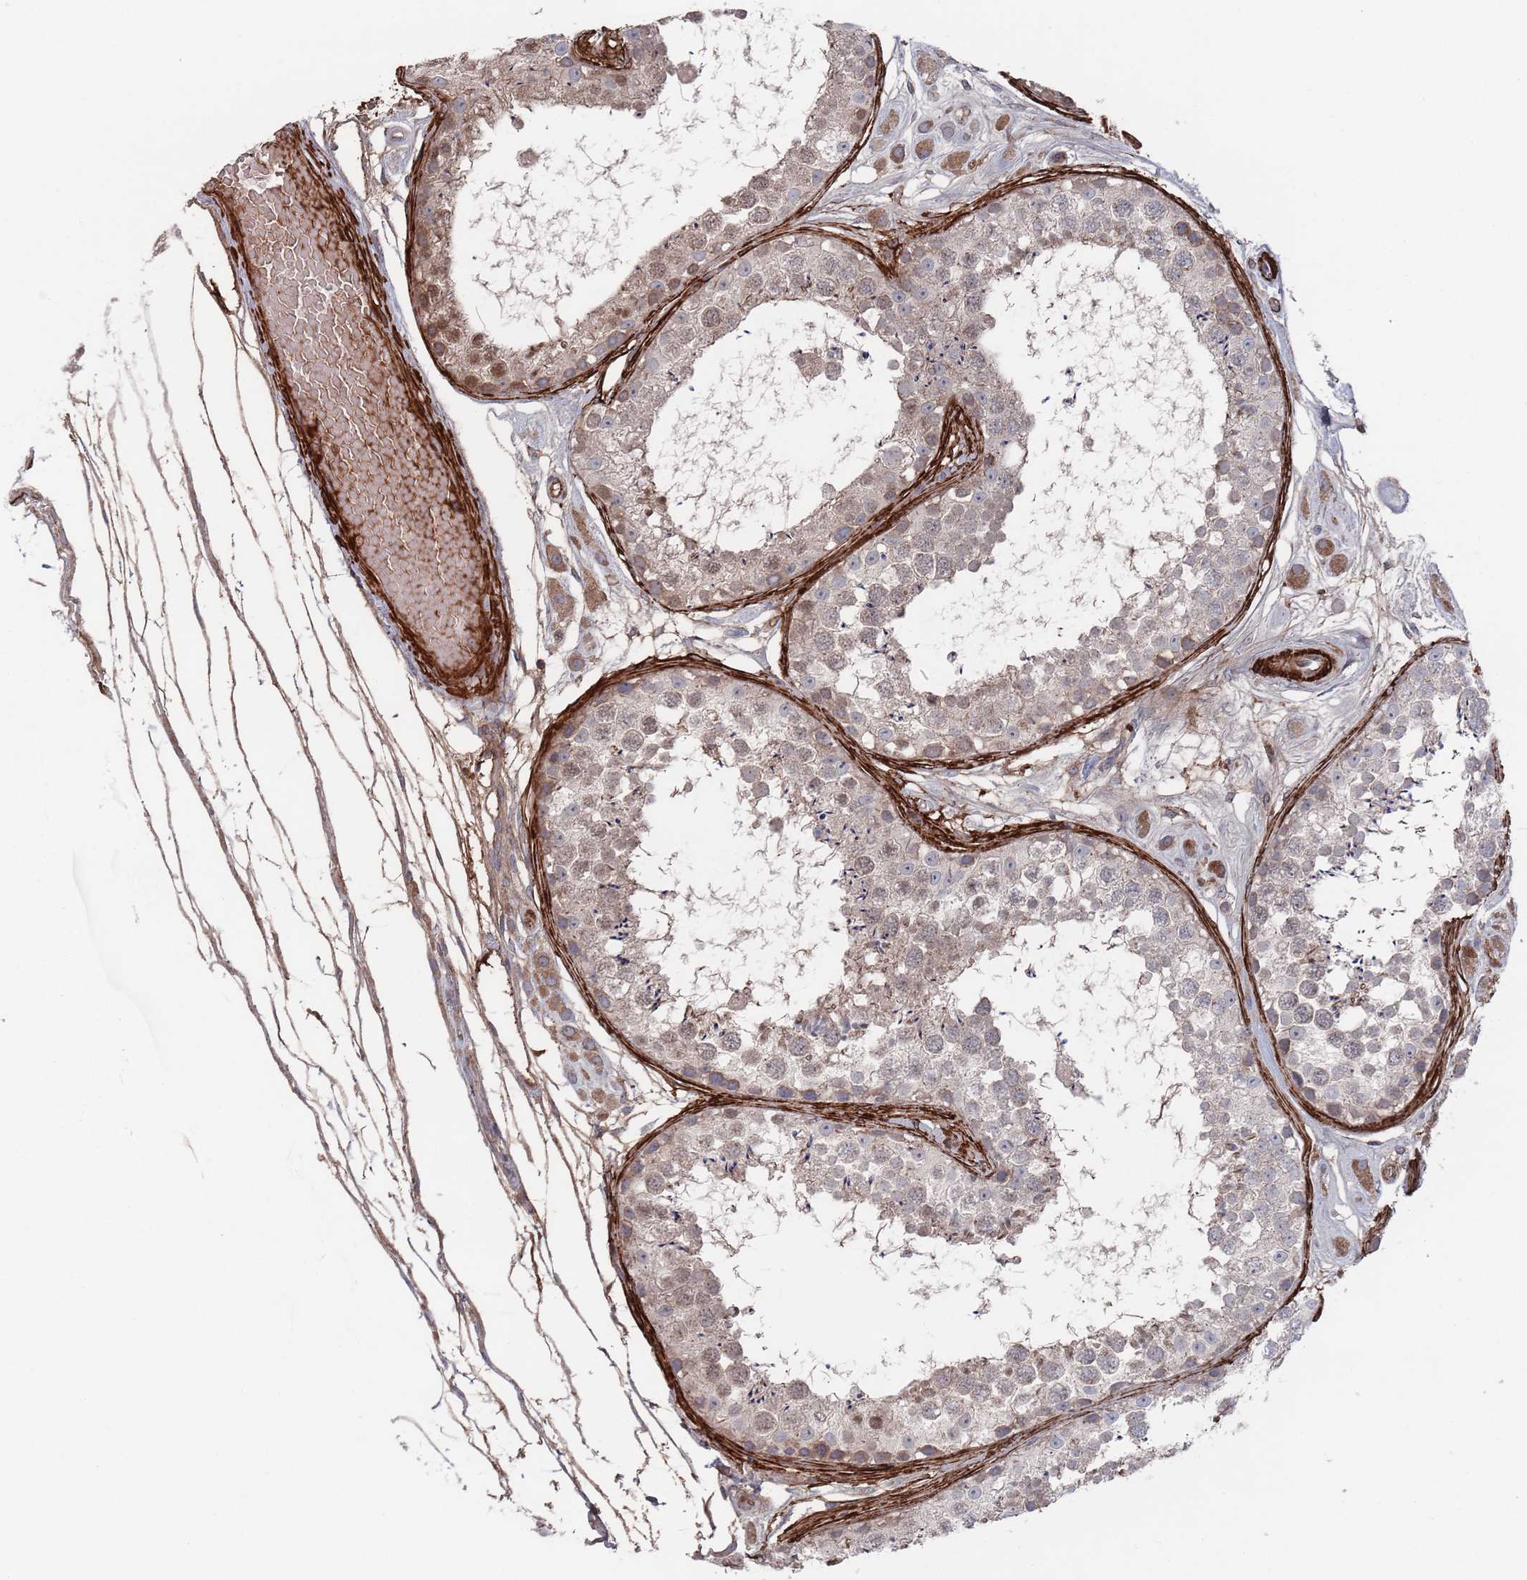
{"staining": {"intensity": "weak", "quantity": "<25%", "location": "nuclear"}, "tissue": "testis", "cell_type": "Cells in seminiferous ducts", "image_type": "normal", "snomed": [{"axis": "morphology", "description": "Normal tissue, NOS"}, {"axis": "topography", "description": "Testis"}], "caption": "The immunohistochemistry image has no significant positivity in cells in seminiferous ducts of testis. (Brightfield microscopy of DAB (3,3'-diaminobenzidine) immunohistochemistry at high magnification).", "gene": "PLEKHA4", "patient": {"sex": "male", "age": 25}}